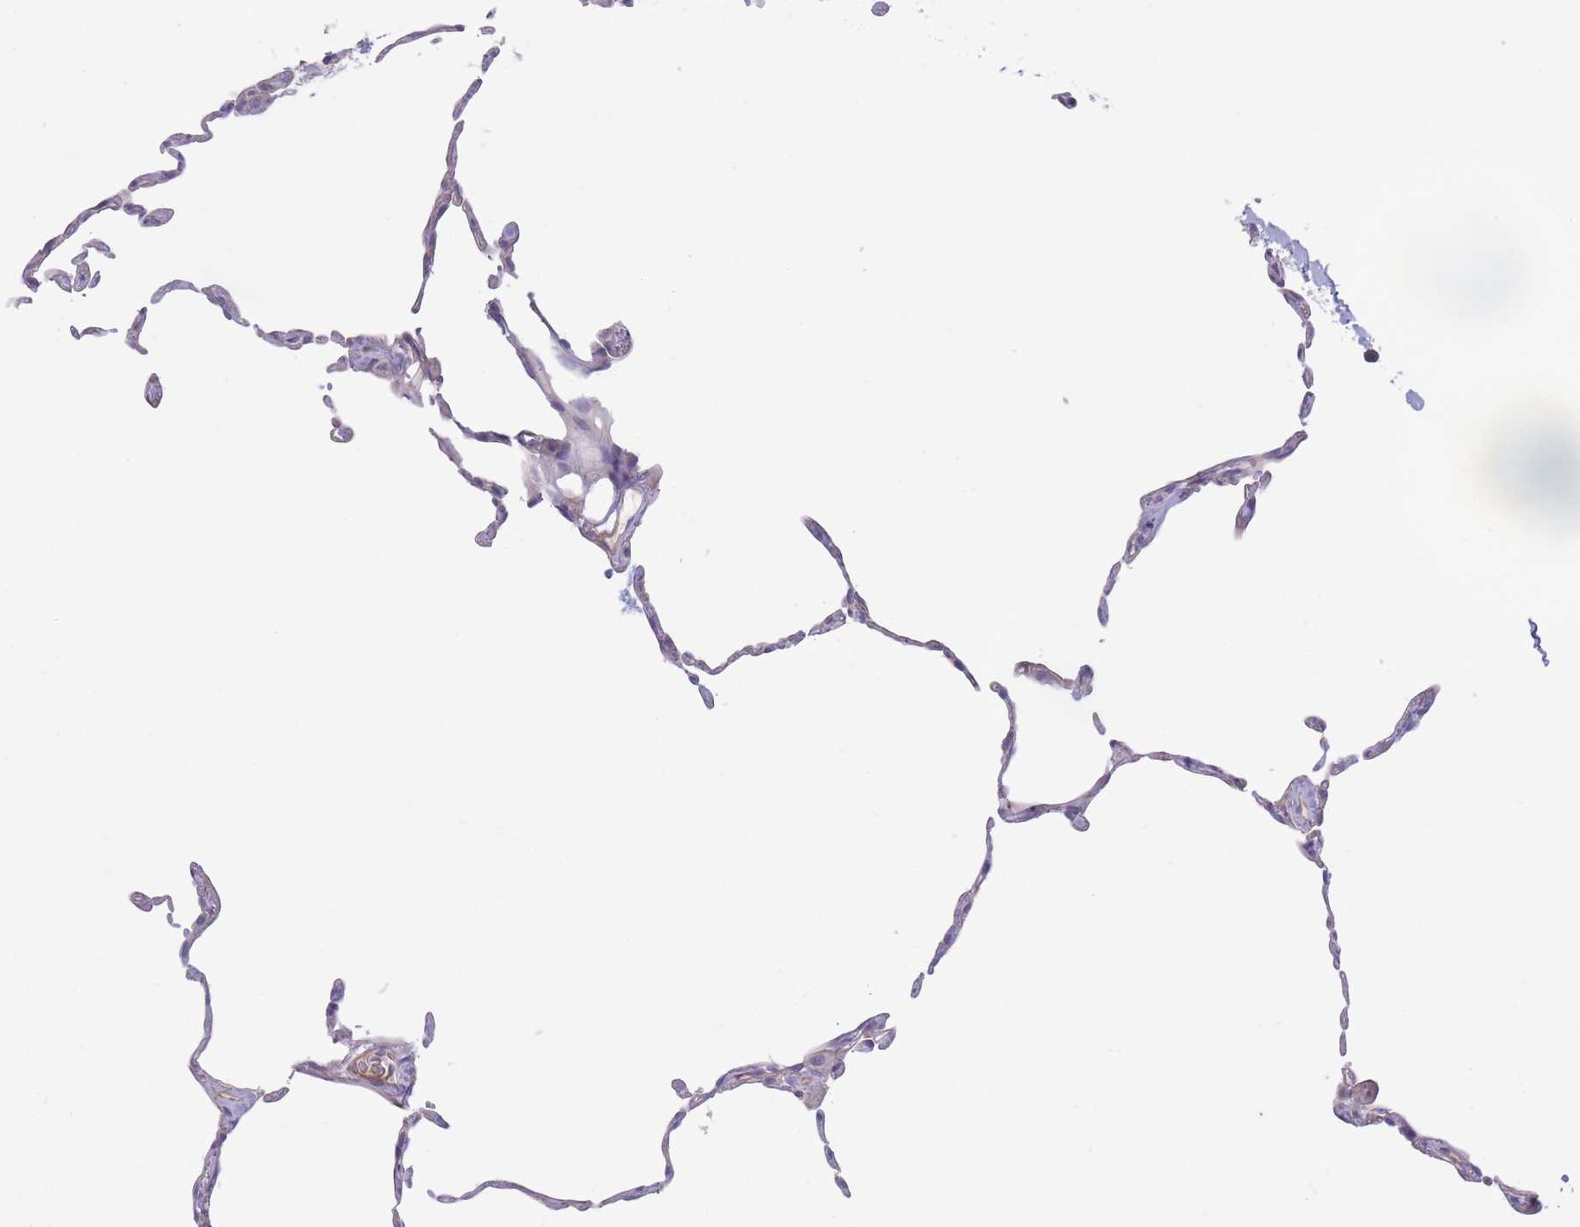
{"staining": {"intensity": "negative", "quantity": "none", "location": "none"}, "tissue": "lung", "cell_type": "Alveolar cells", "image_type": "normal", "snomed": [{"axis": "morphology", "description": "Normal tissue, NOS"}, {"axis": "topography", "description": "Lung"}], "caption": "High power microscopy histopathology image of an IHC photomicrograph of normal lung, revealing no significant positivity in alveolar cells. Nuclei are stained in blue.", "gene": "PNPLA5", "patient": {"sex": "female", "age": 57}}